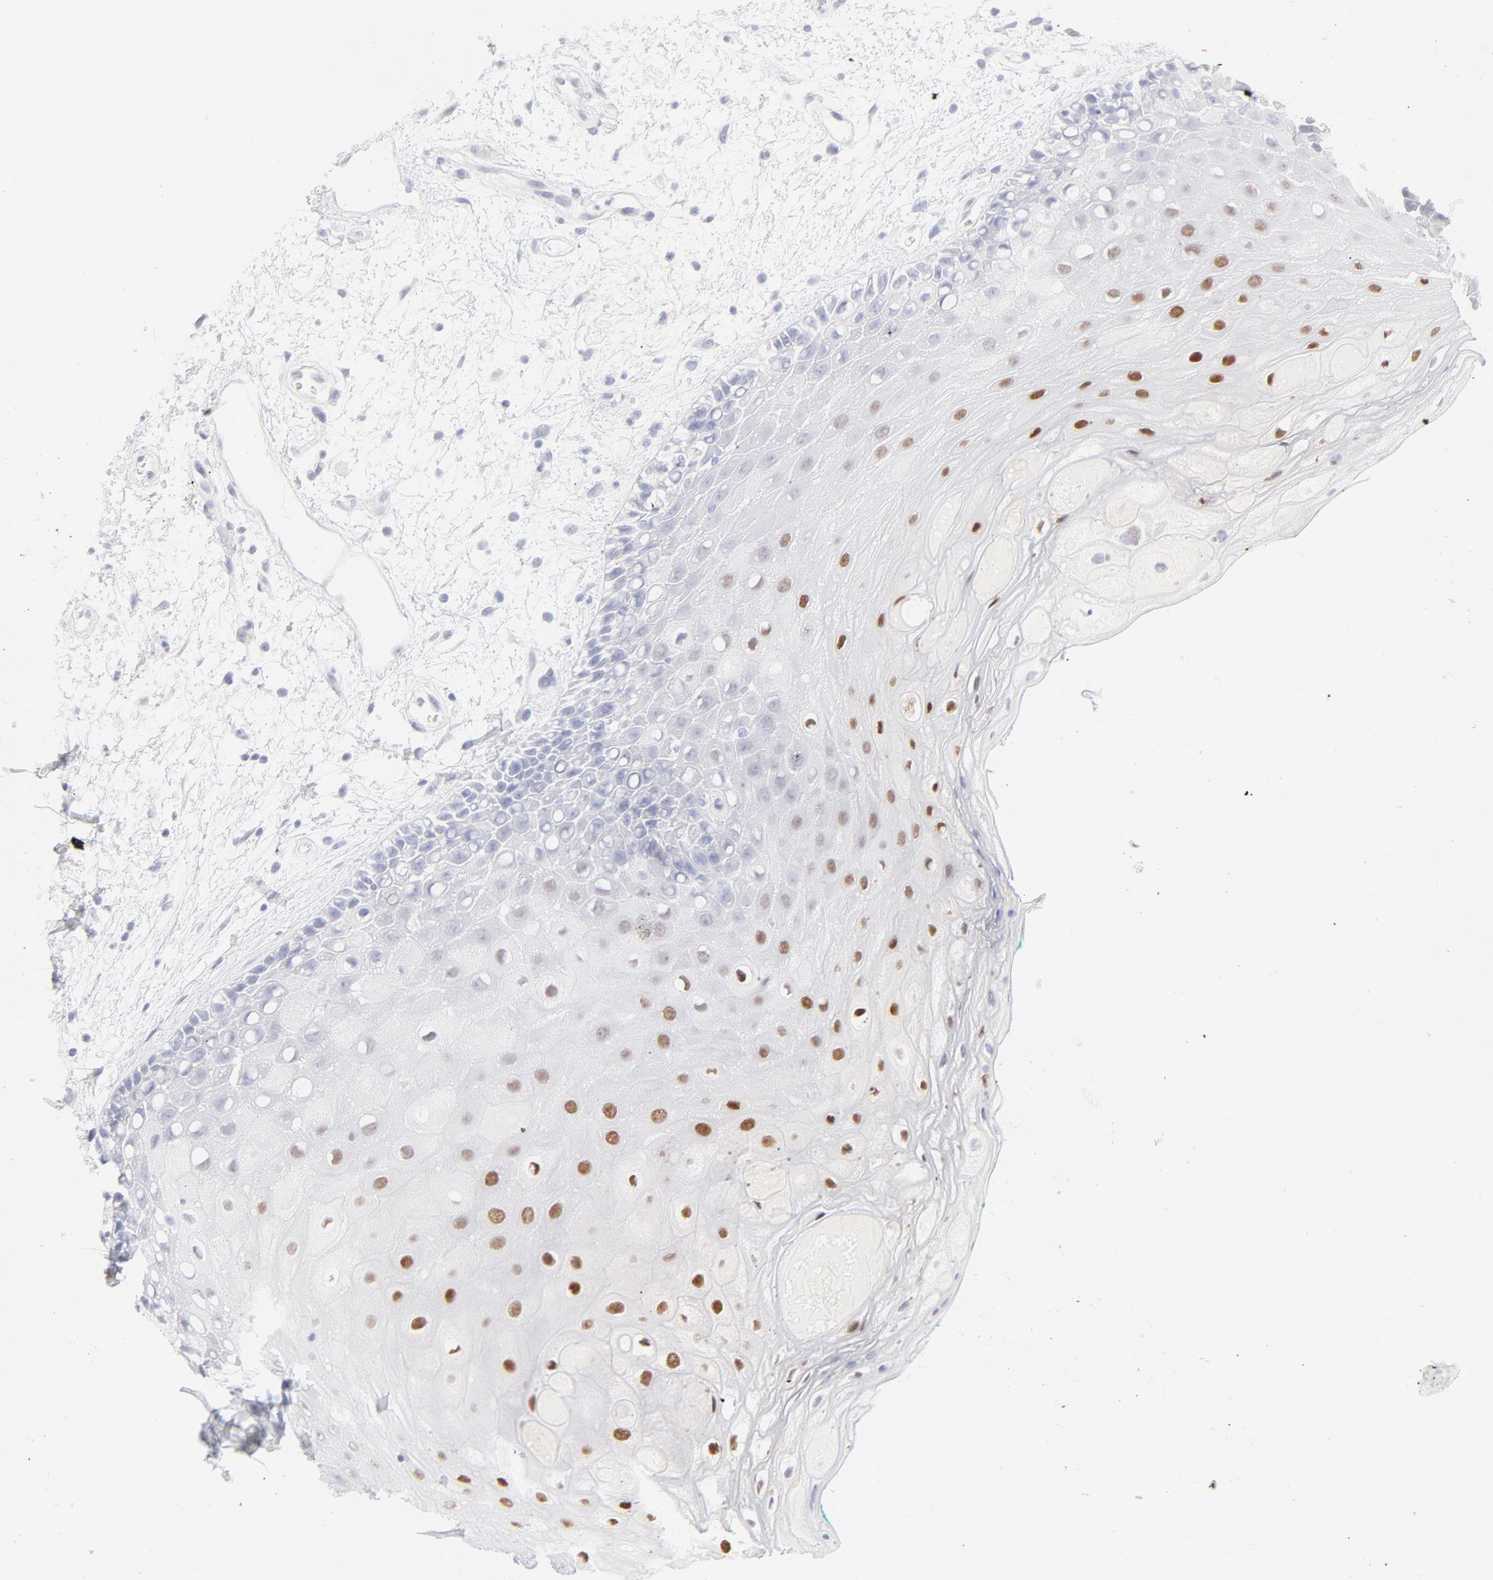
{"staining": {"intensity": "strong", "quantity": "<25%", "location": "nuclear"}, "tissue": "oral mucosa", "cell_type": "Squamous epithelial cells", "image_type": "normal", "snomed": [{"axis": "morphology", "description": "Normal tissue, NOS"}, {"axis": "morphology", "description": "Squamous cell carcinoma, NOS"}, {"axis": "topography", "description": "Skeletal muscle"}, {"axis": "topography", "description": "Oral tissue"}, {"axis": "topography", "description": "Head-Neck"}], "caption": "An image of oral mucosa stained for a protein reveals strong nuclear brown staining in squamous epithelial cells.", "gene": "ELF3", "patient": {"sex": "female", "age": 84}}